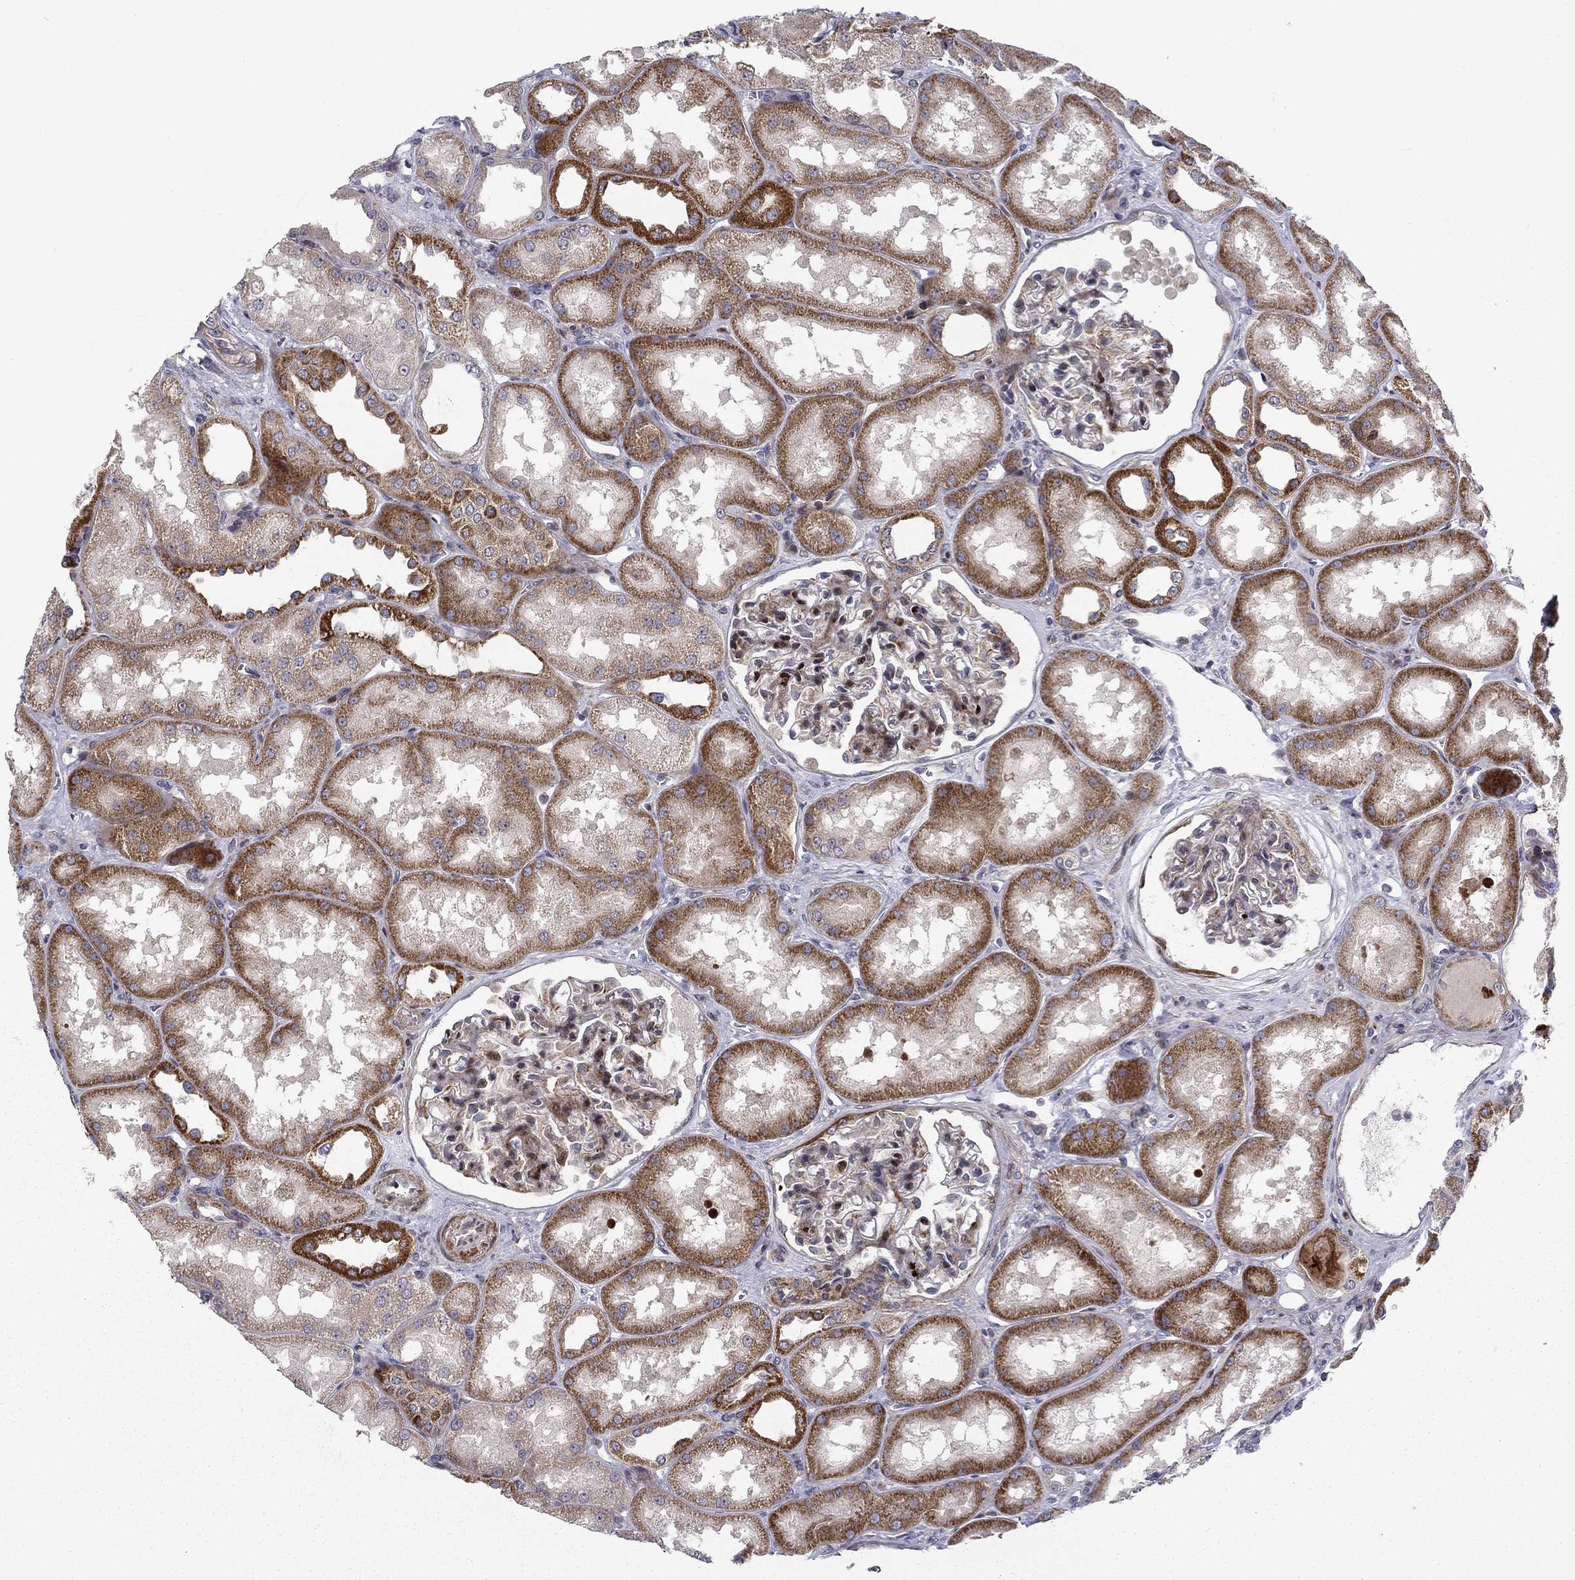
{"staining": {"intensity": "moderate", "quantity": "<25%", "location": "cytoplasmic/membranous"}, "tissue": "kidney", "cell_type": "Cells in glomeruli", "image_type": "normal", "snomed": [{"axis": "morphology", "description": "Normal tissue, NOS"}, {"axis": "topography", "description": "Kidney"}], "caption": "Moderate cytoplasmic/membranous expression is identified in approximately <25% of cells in glomeruli in normal kidney.", "gene": "MIOS", "patient": {"sex": "male", "age": 61}}